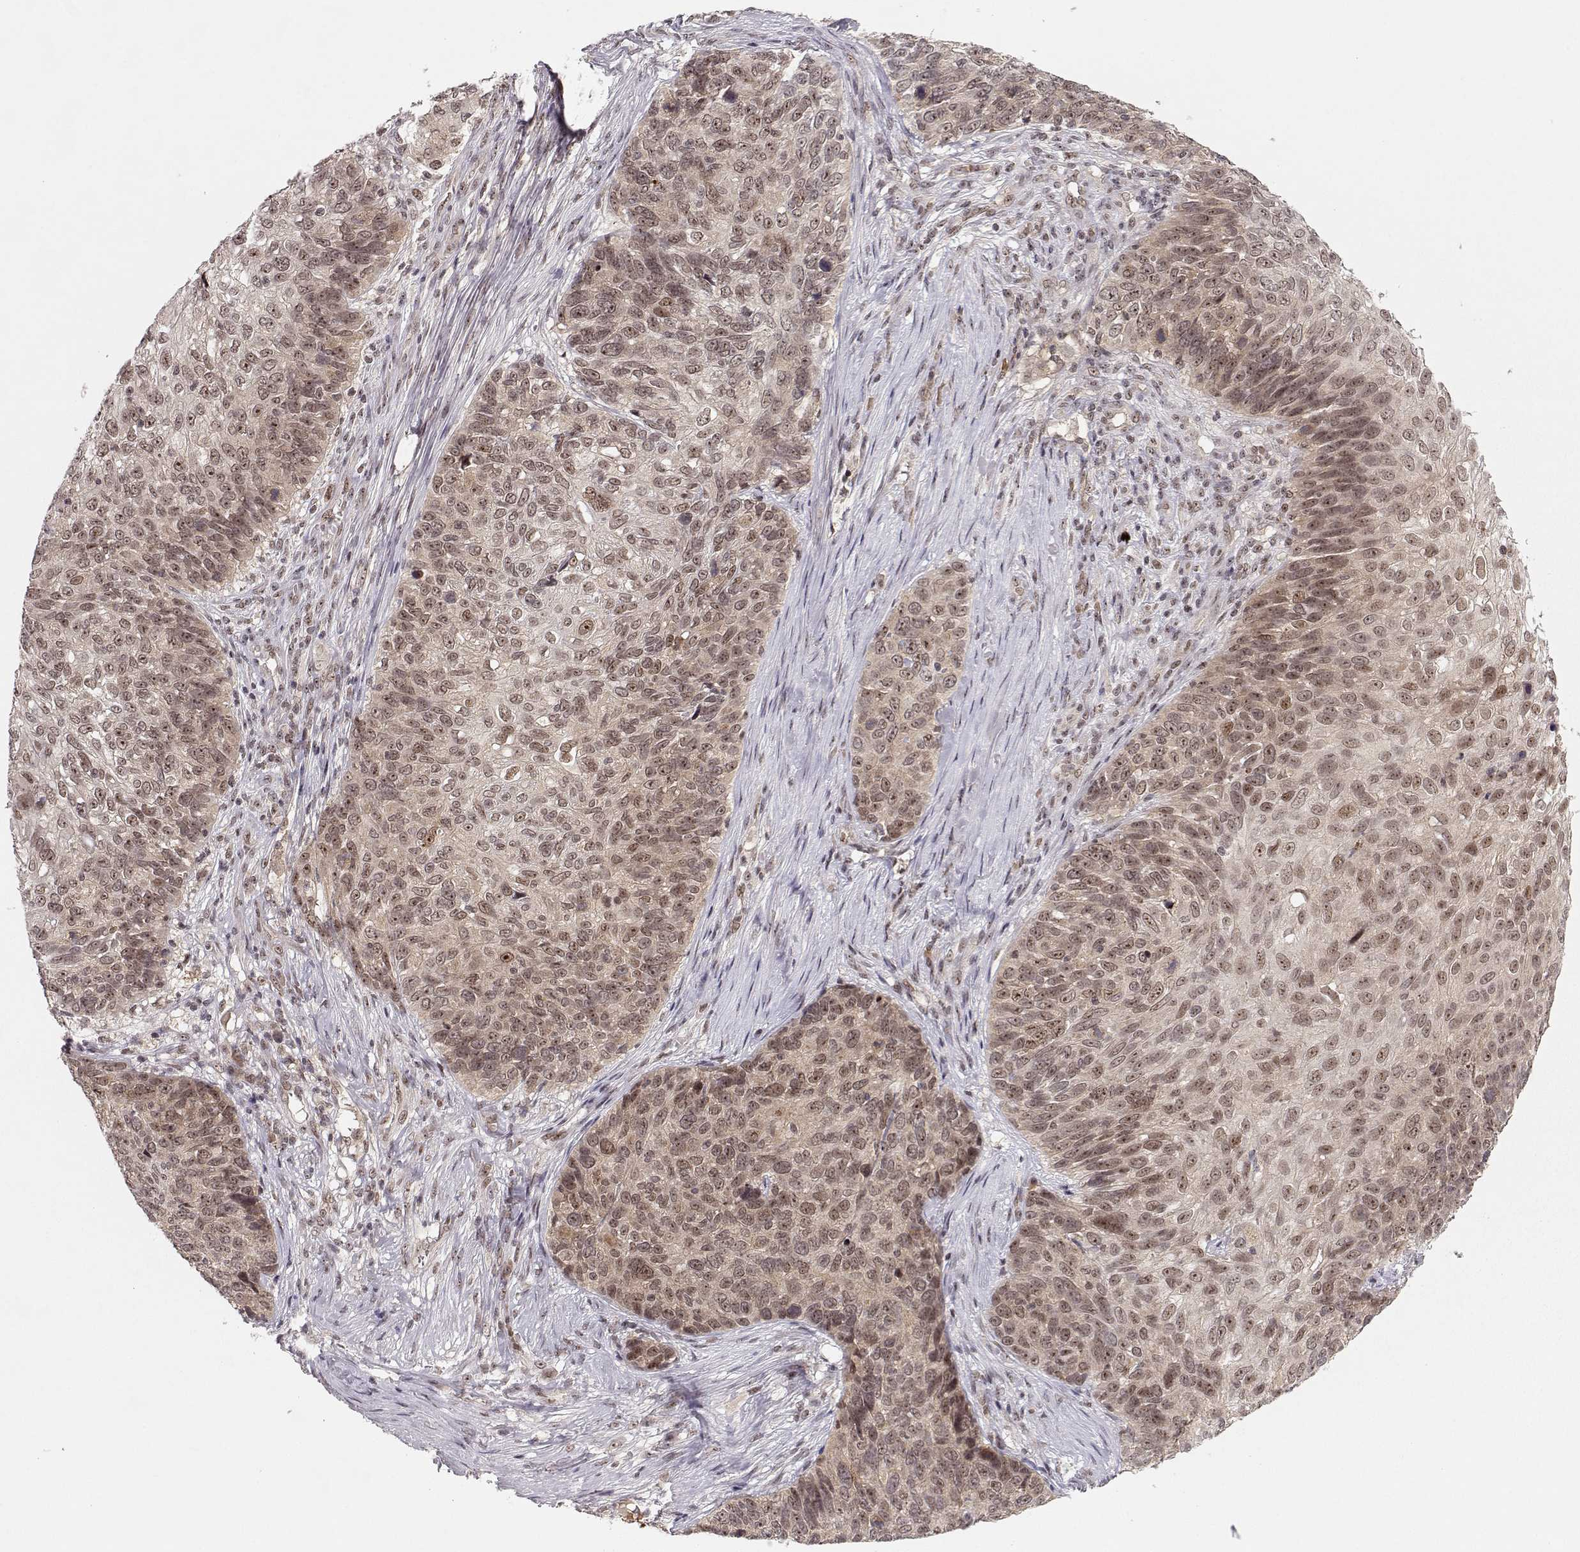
{"staining": {"intensity": "weak", "quantity": ">75%", "location": "cytoplasmic/membranous,nuclear"}, "tissue": "skin cancer", "cell_type": "Tumor cells", "image_type": "cancer", "snomed": [{"axis": "morphology", "description": "Squamous cell carcinoma, NOS"}, {"axis": "topography", "description": "Skin"}], "caption": "Tumor cells demonstrate weak cytoplasmic/membranous and nuclear positivity in about >75% of cells in skin cancer (squamous cell carcinoma). The staining is performed using DAB brown chromogen to label protein expression. The nuclei are counter-stained blue using hematoxylin.", "gene": "CSNK2A1", "patient": {"sex": "male", "age": 92}}